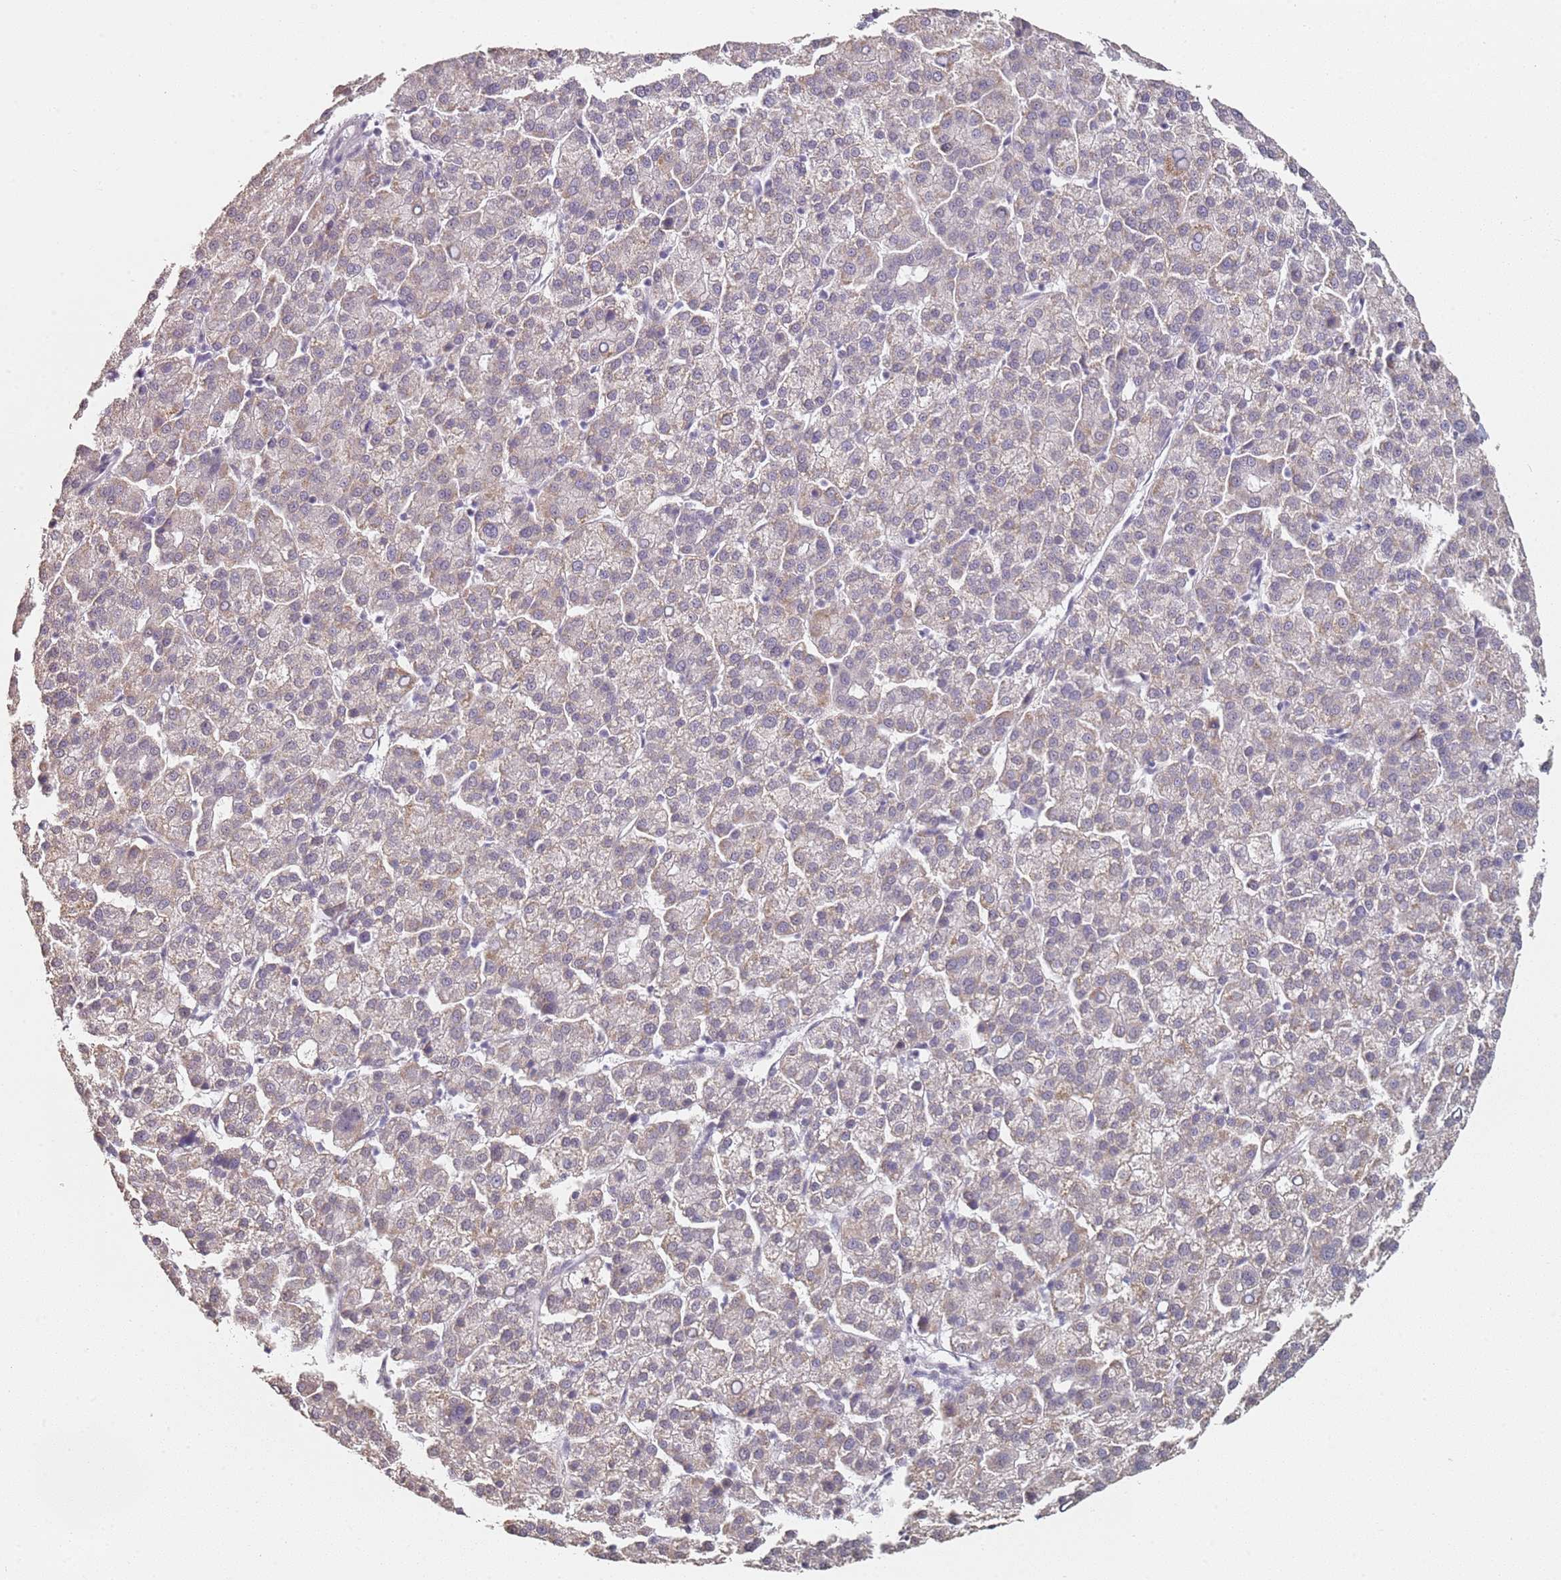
{"staining": {"intensity": "moderate", "quantity": "<25%", "location": "cytoplasmic/membranous"}, "tissue": "liver cancer", "cell_type": "Tumor cells", "image_type": "cancer", "snomed": [{"axis": "morphology", "description": "Carcinoma, Hepatocellular, NOS"}, {"axis": "topography", "description": "Liver"}], "caption": "Liver cancer was stained to show a protein in brown. There is low levels of moderate cytoplasmic/membranous staining in about <25% of tumor cells. (Brightfield microscopy of DAB IHC at high magnification).", "gene": "DNAH11", "patient": {"sex": "female", "age": 58}}